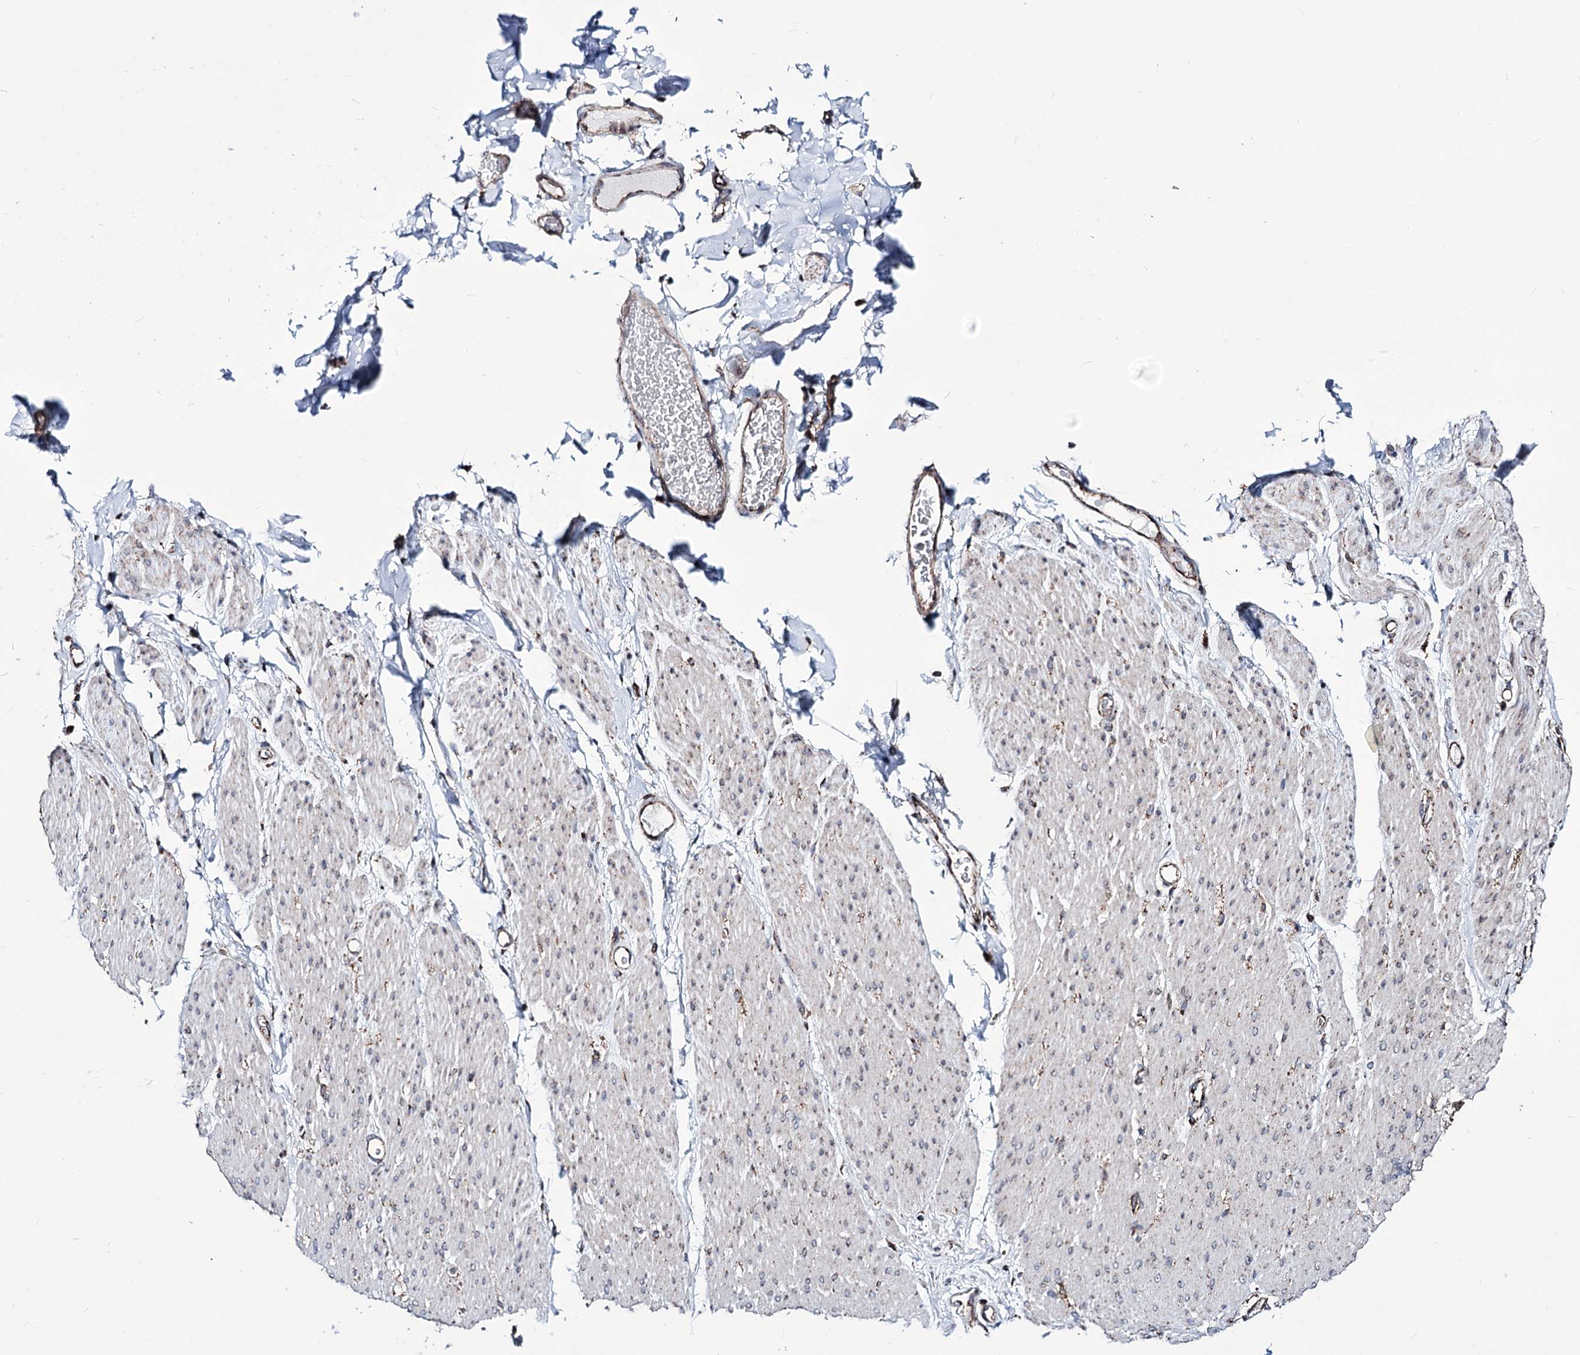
{"staining": {"intensity": "moderate", "quantity": "25%-75%", "location": "cytoplasmic/membranous"}, "tissue": "adipose tissue", "cell_type": "Adipocytes", "image_type": "normal", "snomed": [{"axis": "morphology", "description": "Normal tissue, NOS"}, {"axis": "topography", "description": "Colon"}, {"axis": "topography", "description": "Peripheral nerve tissue"}], "caption": "Adipocytes demonstrate moderate cytoplasmic/membranous expression in about 25%-75% of cells in normal adipose tissue. Nuclei are stained in blue.", "gene": "CREB3L4", "patient": {"sex": "female", "age": 61}}